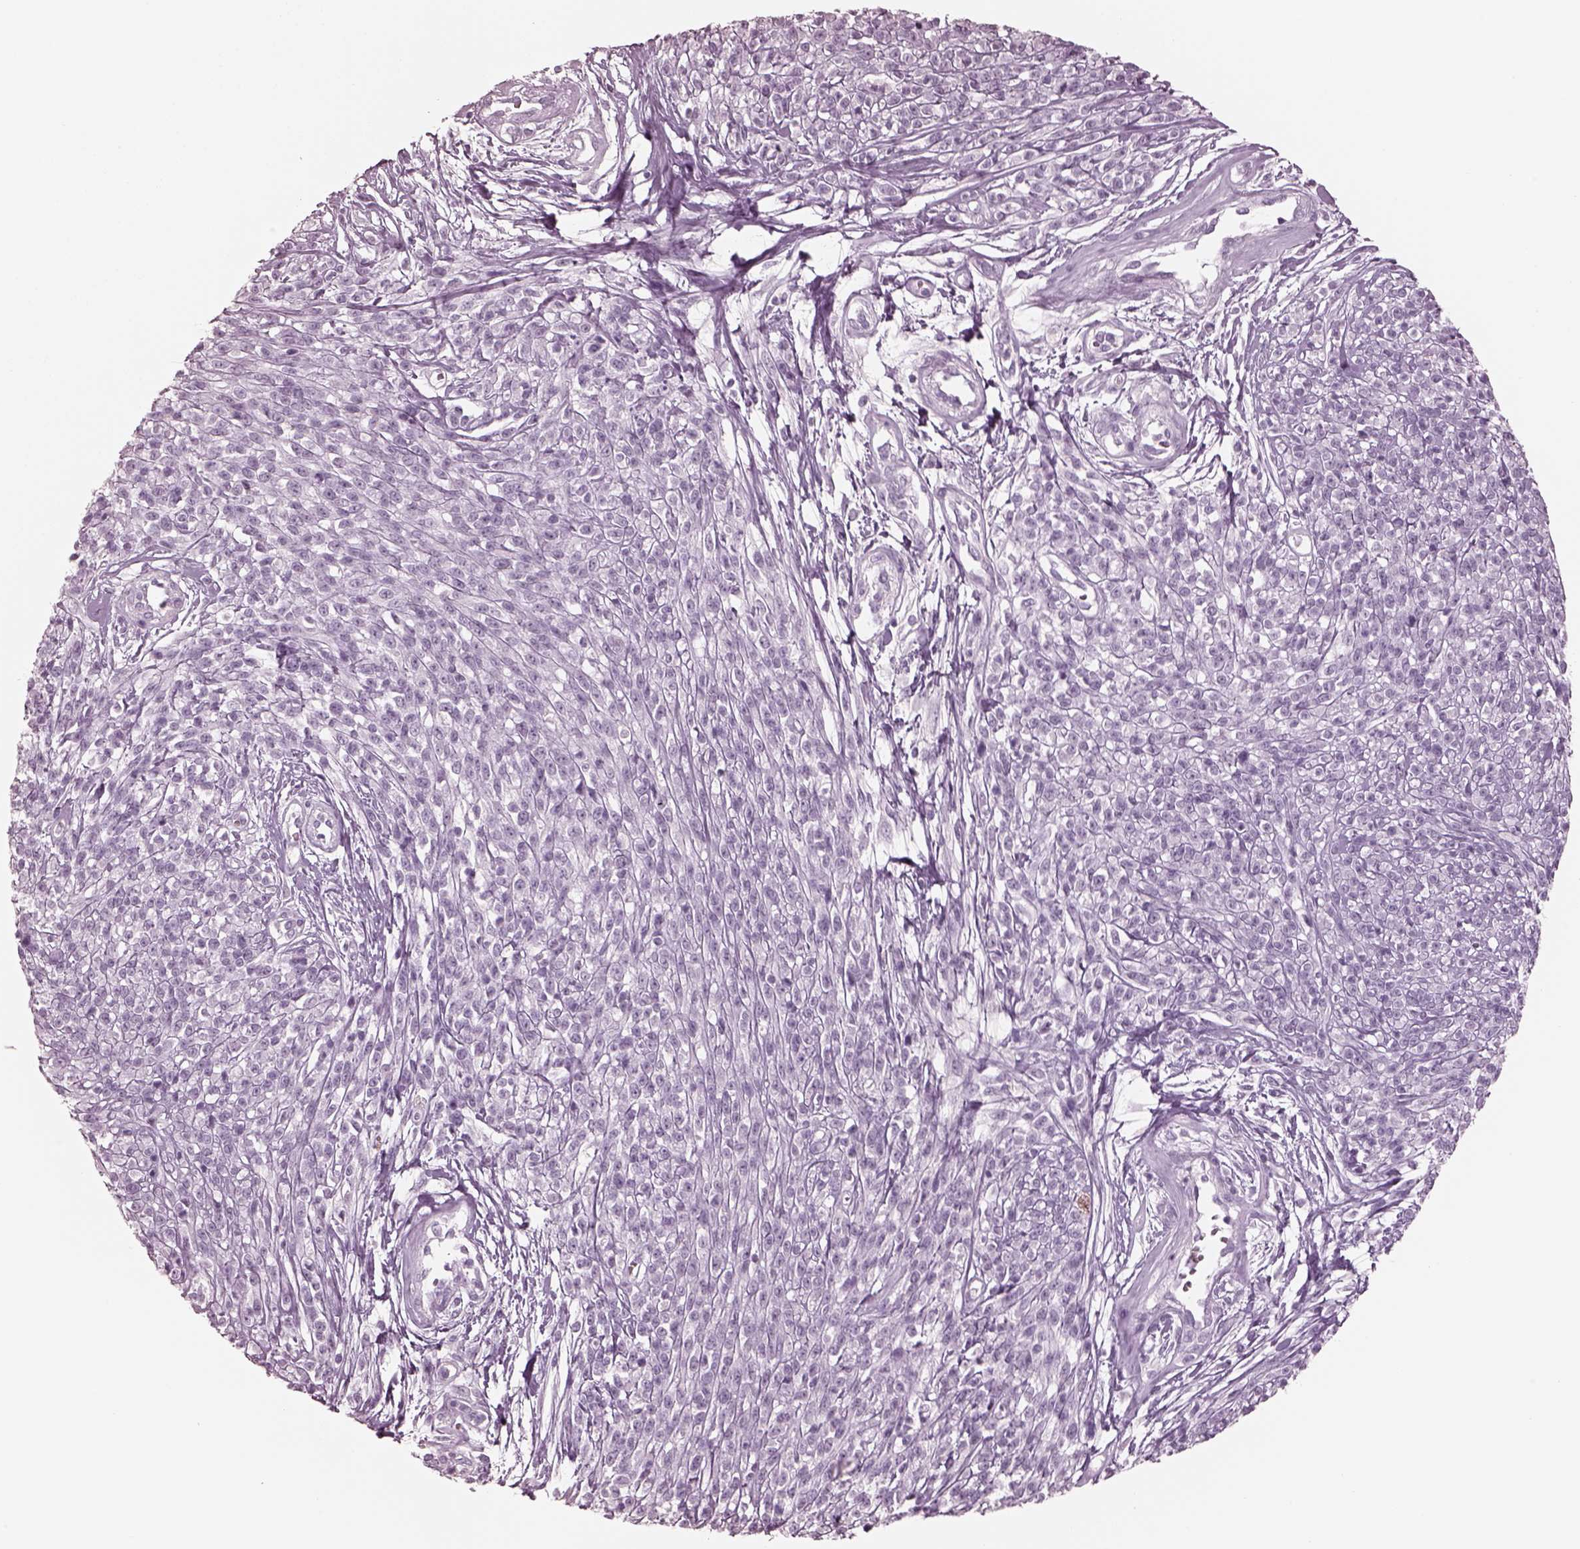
{"staining": {"intensity": "negative", "quantity": "none", "location": "none"}, "tissue": "melanoma", "cell_type": "Tumor cells", "image_type": "cancer", "snomed": [{"axis": "morphology", "description": "Malignant melanoma, NOS"}, {"axis": "topography", "description": "Skin"}, {"axis": "topography", "description": "Skin of trunk"}], "caption": "DAB (3,3'-diaminobenzidine) immunohistochemical staining of human melanoma shows no significant staining in tumor cells.", "gene": "C2orf81", "patient": {"sex": "male", "age": 74}}